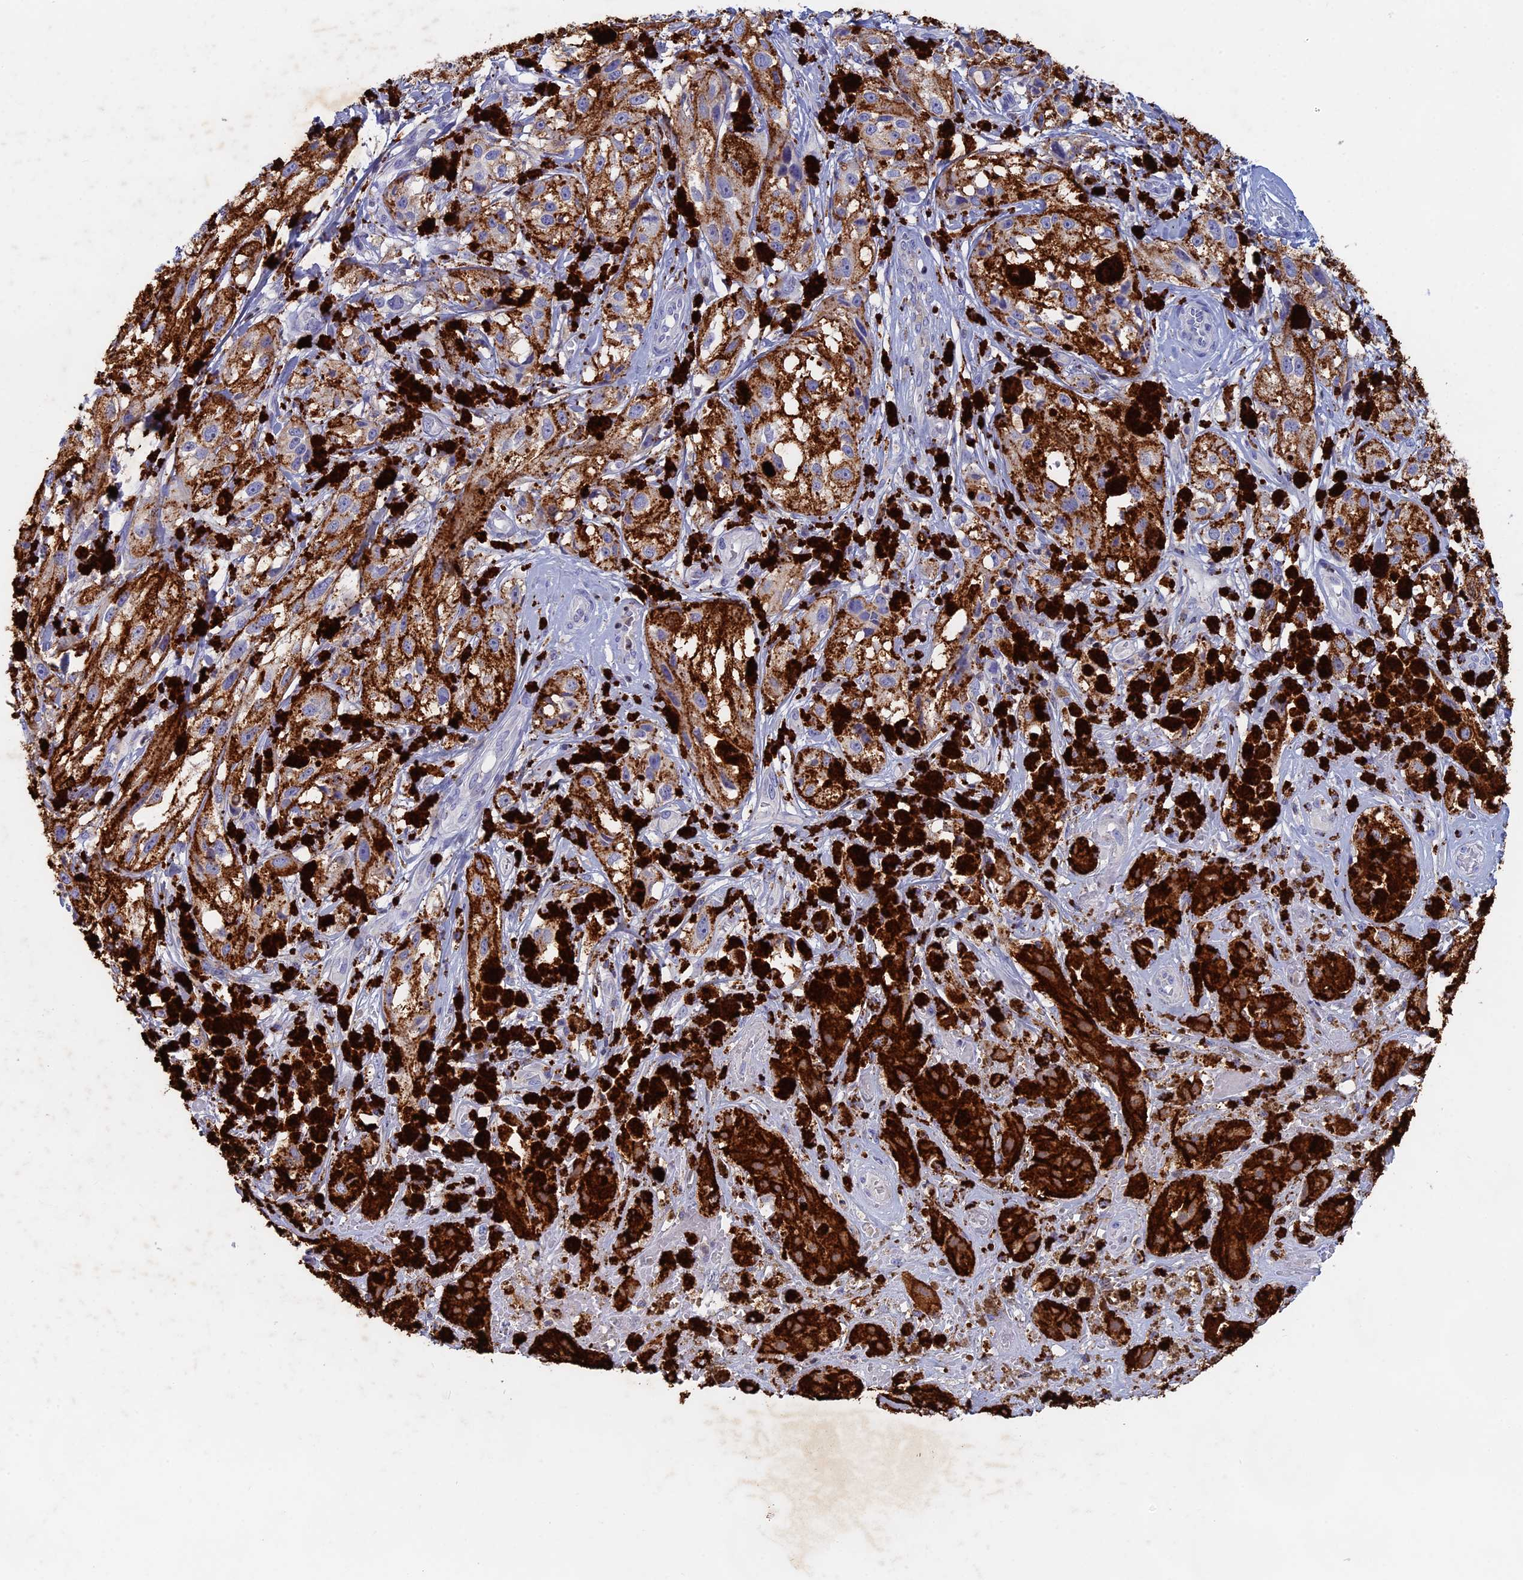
{"staining": {"intensity": "negative", "quantity": "none", "location": "none"}, "tissue": "melanoma", "cell_type": "Tumor cells", "image_type": "cancer", "snomed": [{"axis": "morphology", "description": "Malignant melanoma, NOS"}, {"axis": "topography", "description": "Skin"}], "caption": "This photomicrograph is of malignant melanoma stained with IHC to label a protein in brown with the nuclei are counter-stained blue. There is no staining in tumor cells.", "gene": "ACP7", "patient": {"sex": "male", "age": 88}}